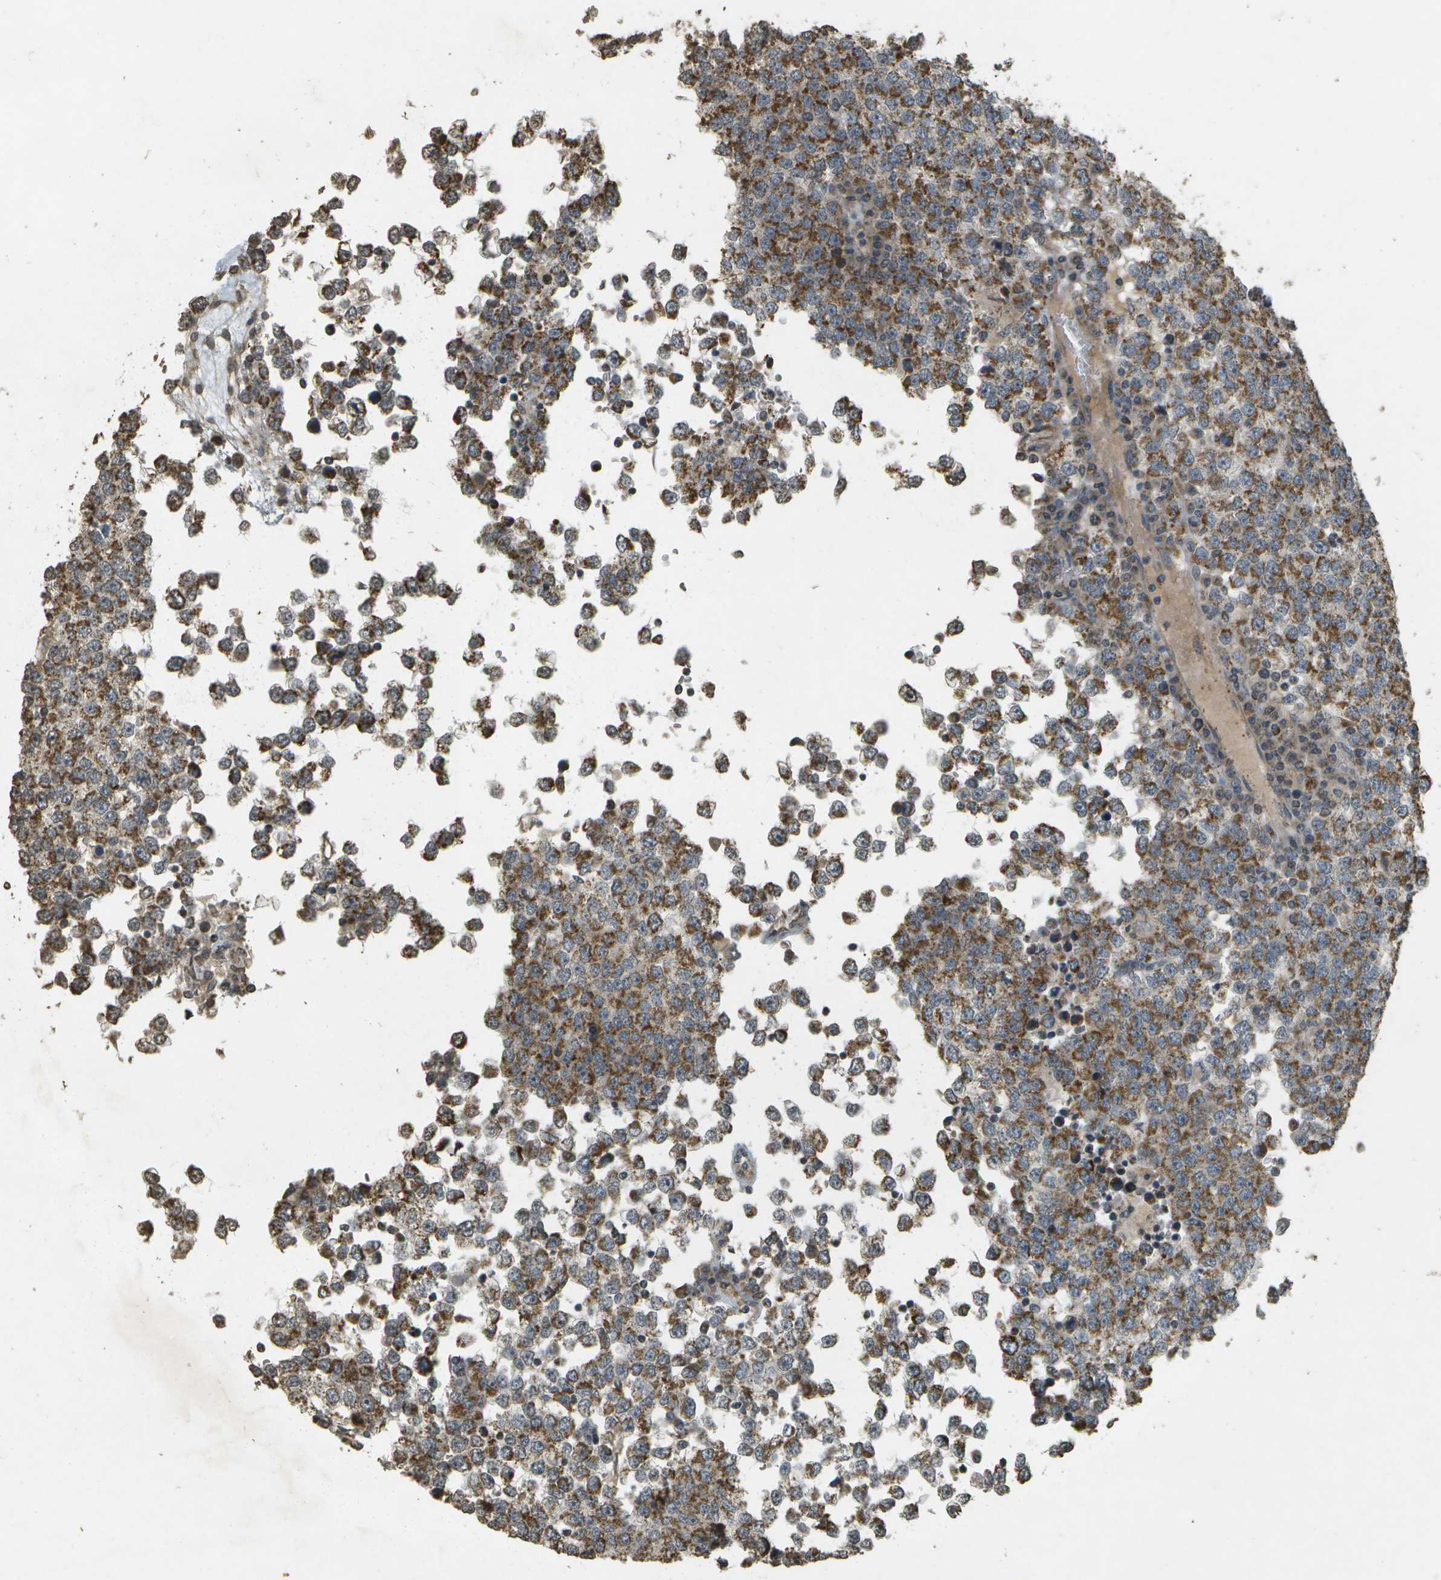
{"staining": {"intensity": "moderate", "quantity": ">75%", "location": "cytoplasmic/membranous"}, "tissue": "testis cancer", "cell_type": "Tumor cells", "image_type": "cancer", "snomed": [{"axis": "morphology", "description": "Seminoma, NOS"}, {"axis": "topography", "description": "Testis"}], "caption": "Protein expression by immunohistochemistry (IHC) exhibits moderate cytoplasmic/membranous staining in approximately >75% of tumor cells in seminoma (testis).", "gene": "RAB21", "patient": {"sex": "male", "age": 65}}